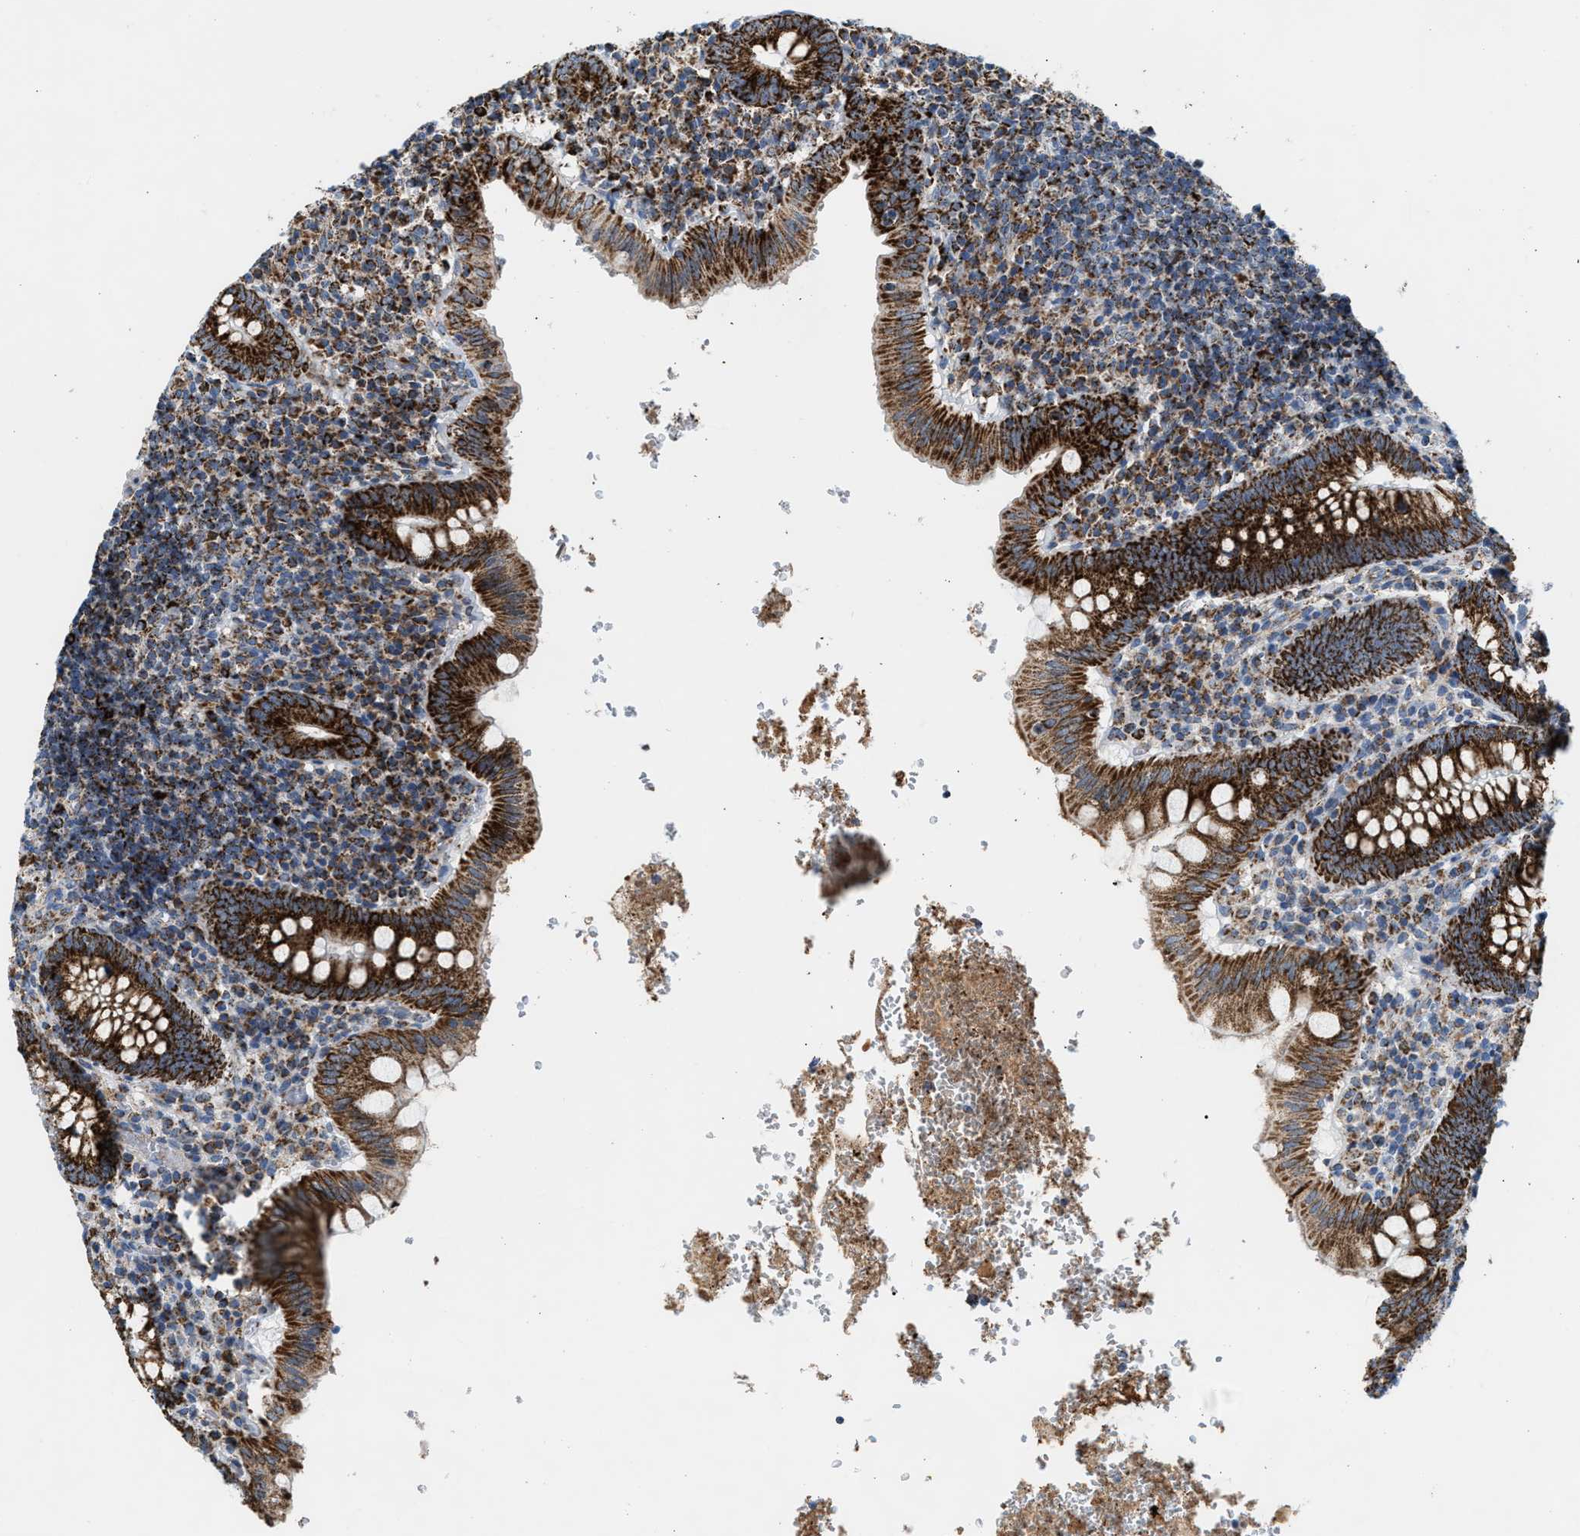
{"staining": {"intensity": "strong", "quantity": ">75%", "location": "cytoplasmic/membranous"}, "tissue": "appendix", "cell_type": "Glandular cells", "image_type": "normal", "snomed": [{"axis": "morphology", "description": "Normal tissue, NOS"}, {"axis": "topography", "description": "Appendix"}], "caption": "This micrograph exhibits benign appendix stained with immunohistochemistry to label a protein in brown. The cytoplasmic/membranous of glandular cells show strong positivity for the protein. Nuclei are counter-stained blue.", "gene": "PMPCA", "patient": {"sex": "male", "age": 8}}